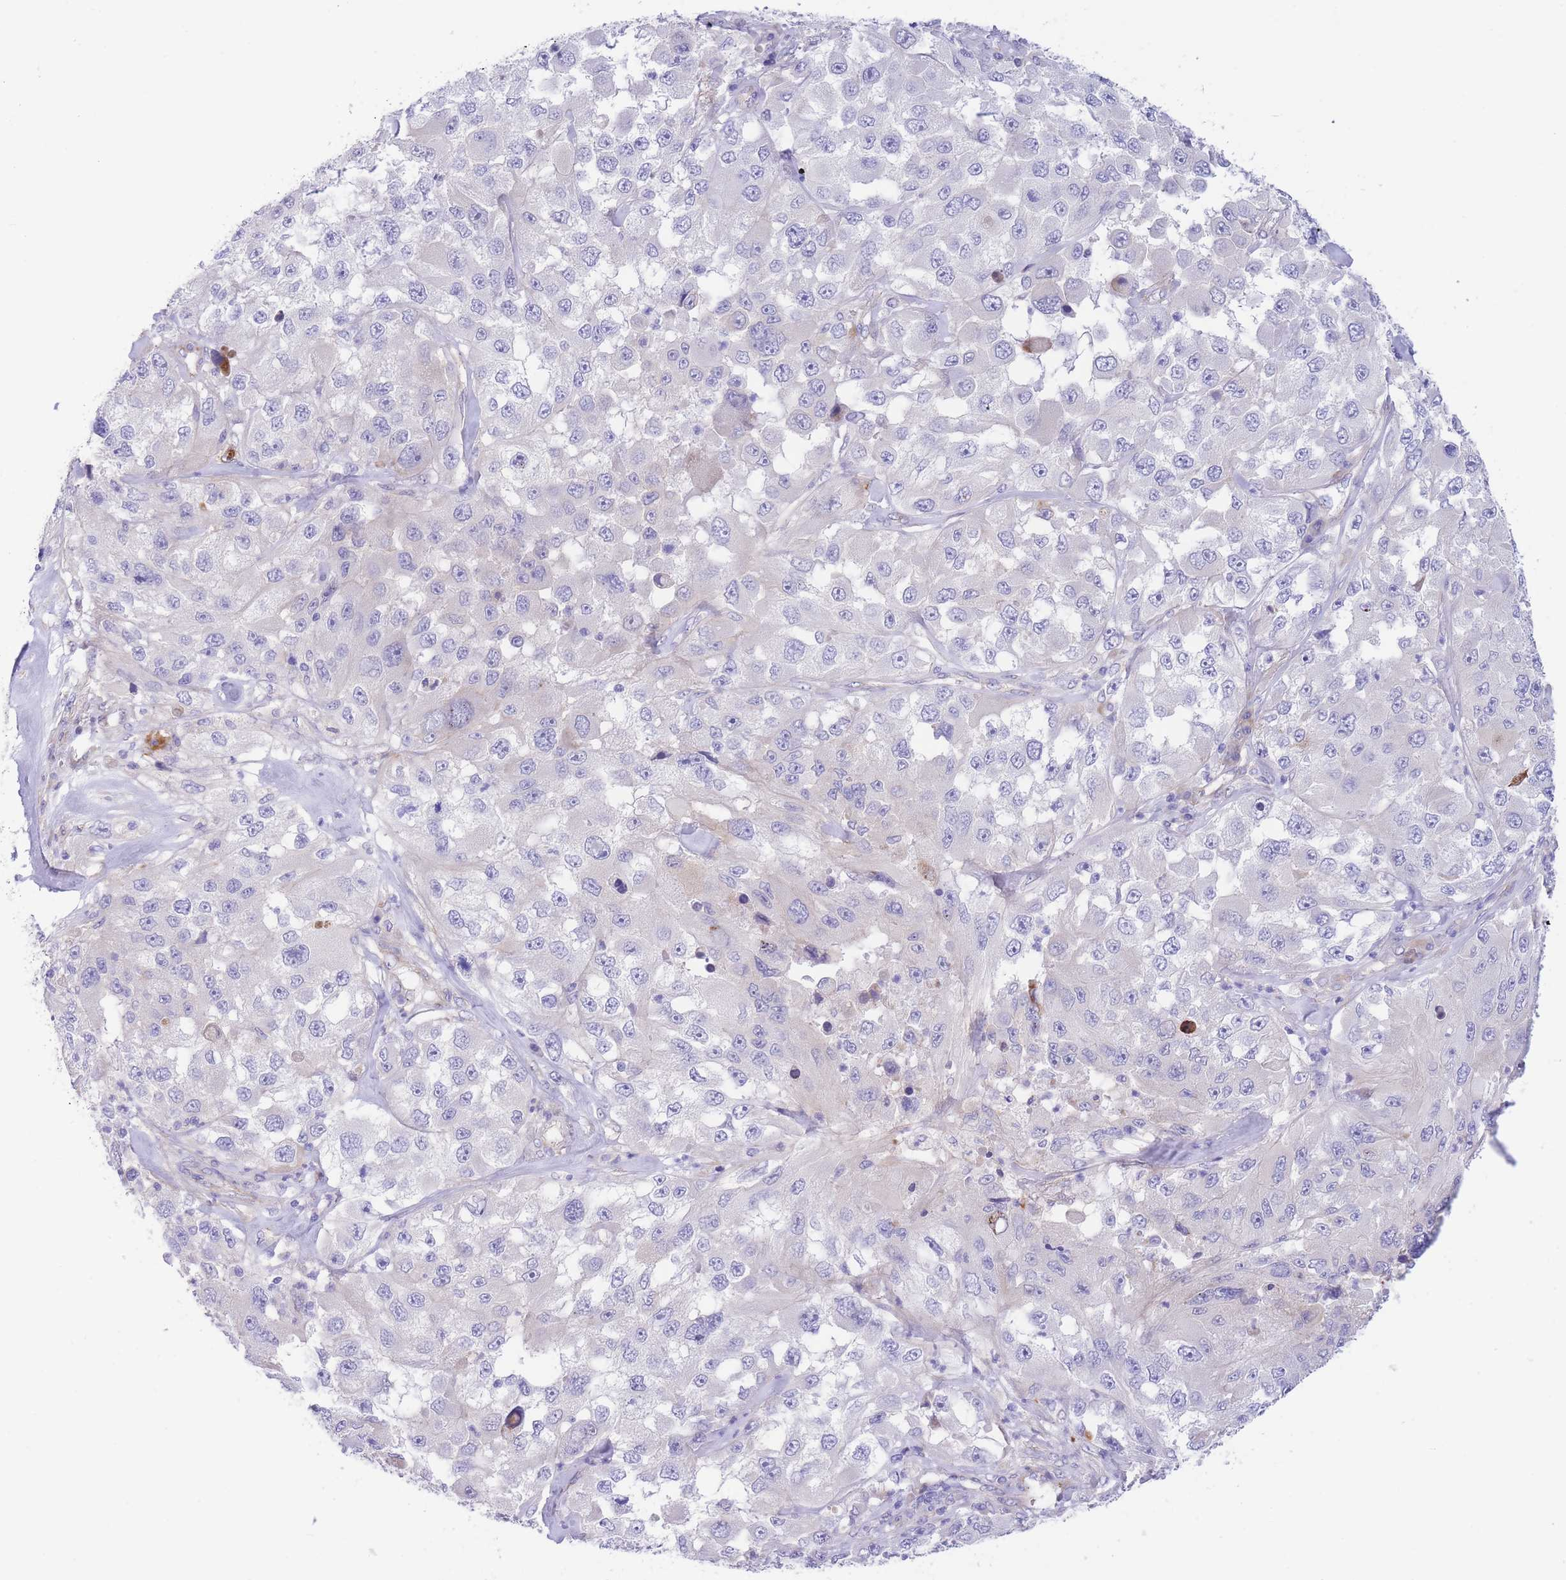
{"staining": {"intensity": "negative", "quantity": "none", "location": "none"}, "tissue": "melanoma", "cell_type": "Tumor cells", "image_type": "cancer", "snomed": [{"axis": "morphology", "description": "Malignant melanoma, Metastatic site"}, {"axis": "topography", "description": "Lymph node"}], "caption": "A high-resolution micrograph shows IHC staining of malignant melanoma (metastatic site), which demonstrates no significant expression in tumor cells.", "gene": "DET1", "patient": {"sex": "male", "age": 62}}